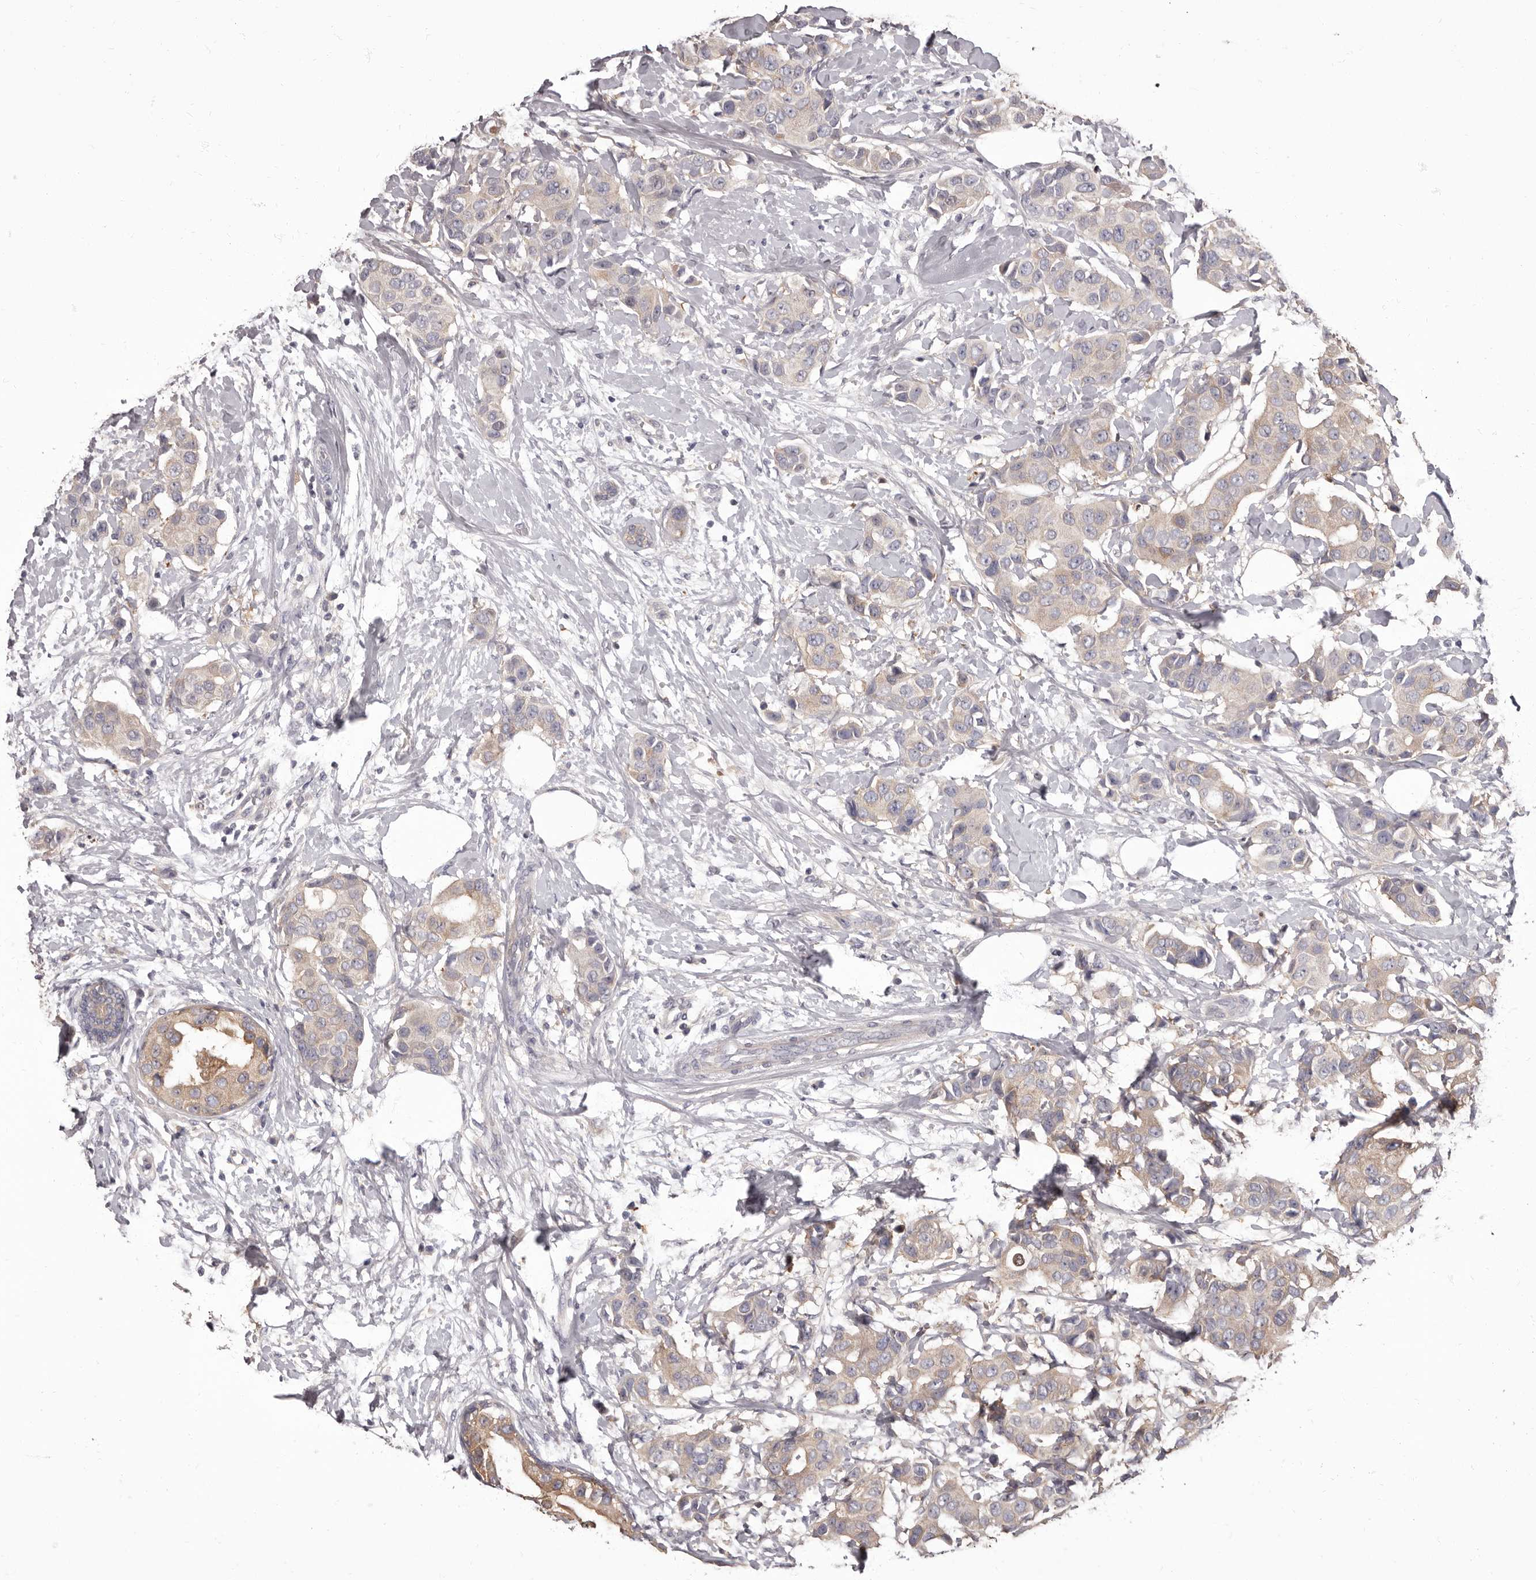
{"staining": {"intensity": "weak", "quantity": "<25%", "location": "cytoplasmic/membranous"}, "tissue": "breast cancer", "cell_type": "Tumor cells", "image_type": "cancer", "snomed": [{"axis": "morphology", "description": "Normal tissue, NOS"}, {"axis": "morphology", "description": "Duct carcinoma"}, {"axis": "topography", "description": "Breast"}], "caption": "Immunohistochemical staining of human intraductal carcinoma (breast) displays no significant staining in tumor cells.", "gene": "APEH", "patient": {"sex": "female", "age": 39}}